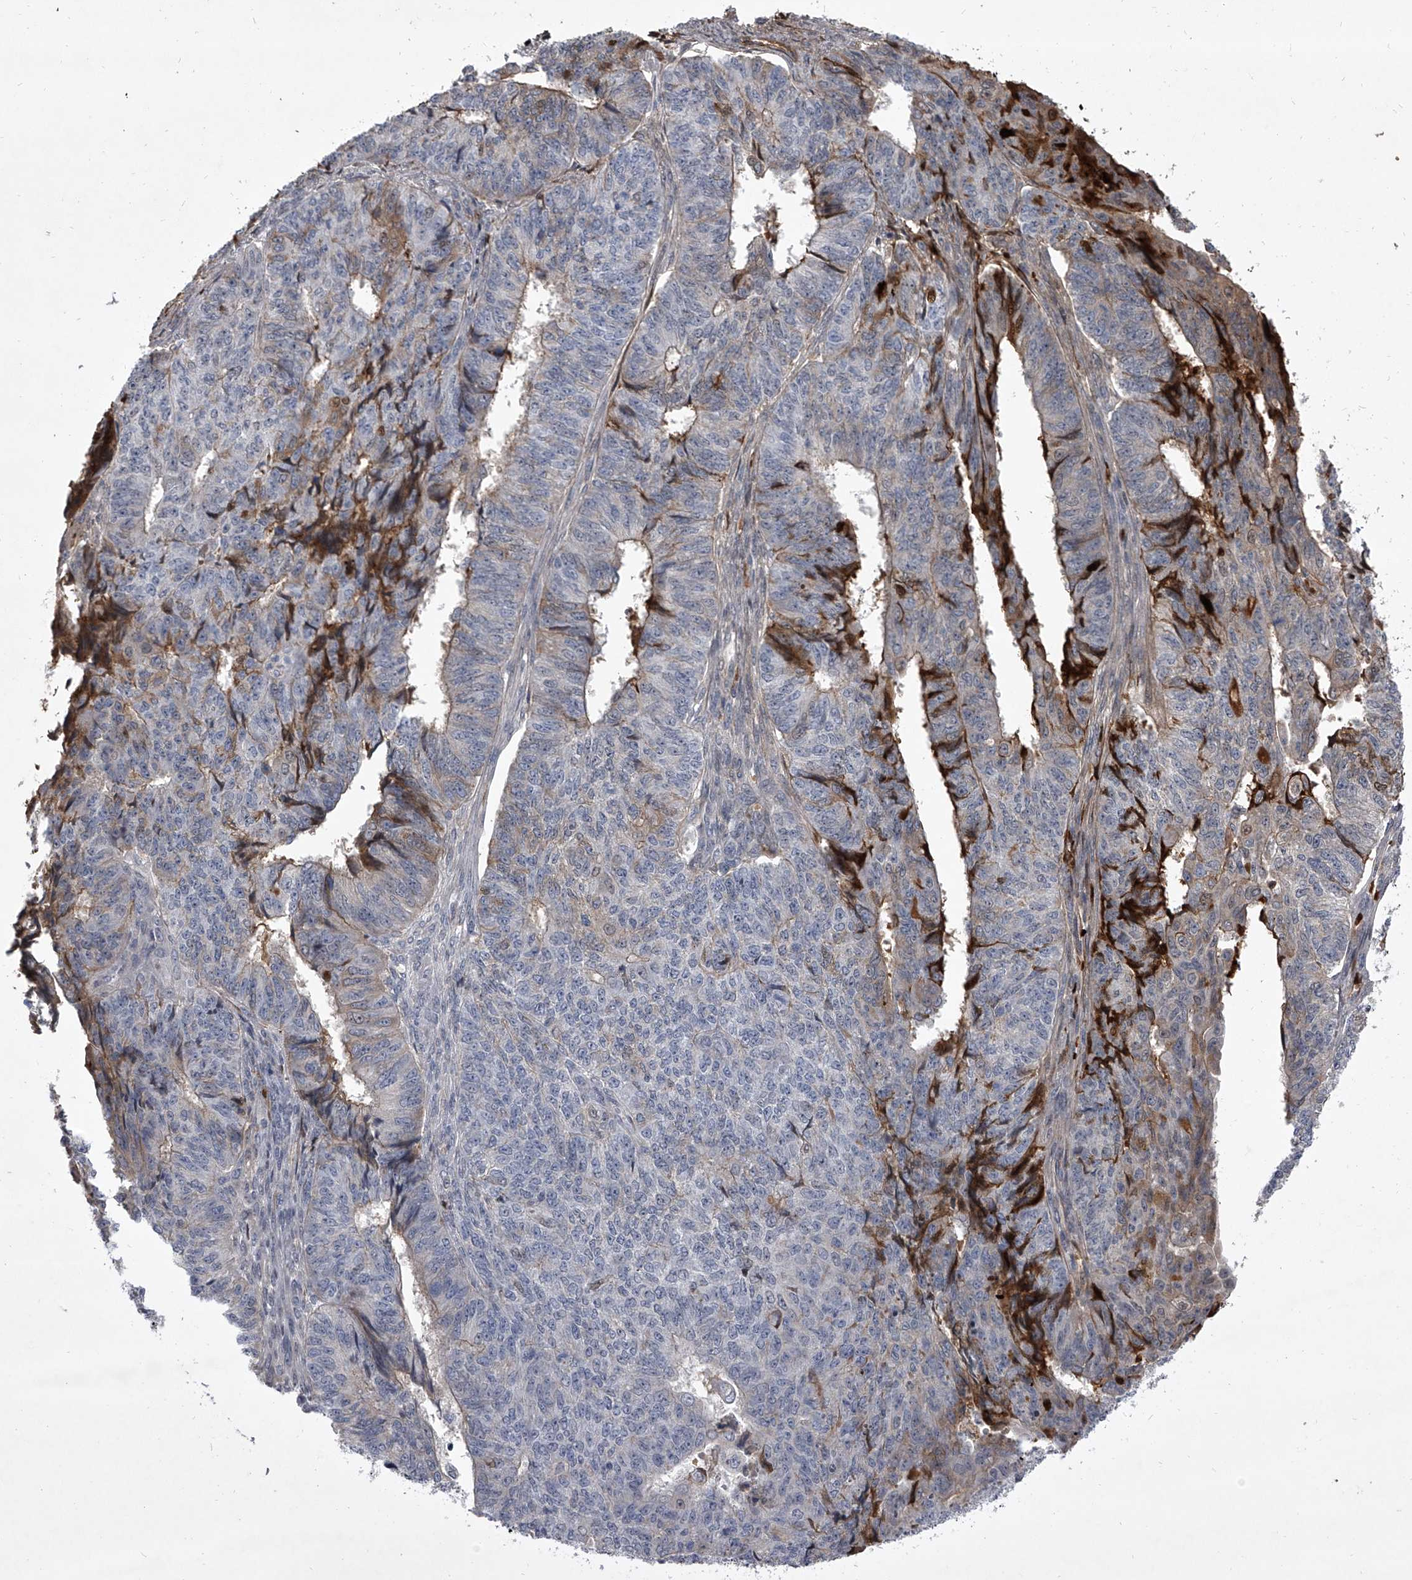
{"staining": {"intensity": "negative", "quantity": "none", "location": "none"}, "tissue": "endometrial cancer", "cell_type": "Tumor cells", "image_type": "cancer", "snomed": [{"axis": "morphology", "description": "Adenocarcinoma, NOS"}, {"axis": "topography", "description": "Endometrium"}], "caption": "Tumor cells are negative for protein expression in human endometrial cancer.", "gene": "HEATR6", "patient": {"sex": "female", "age": 32}}